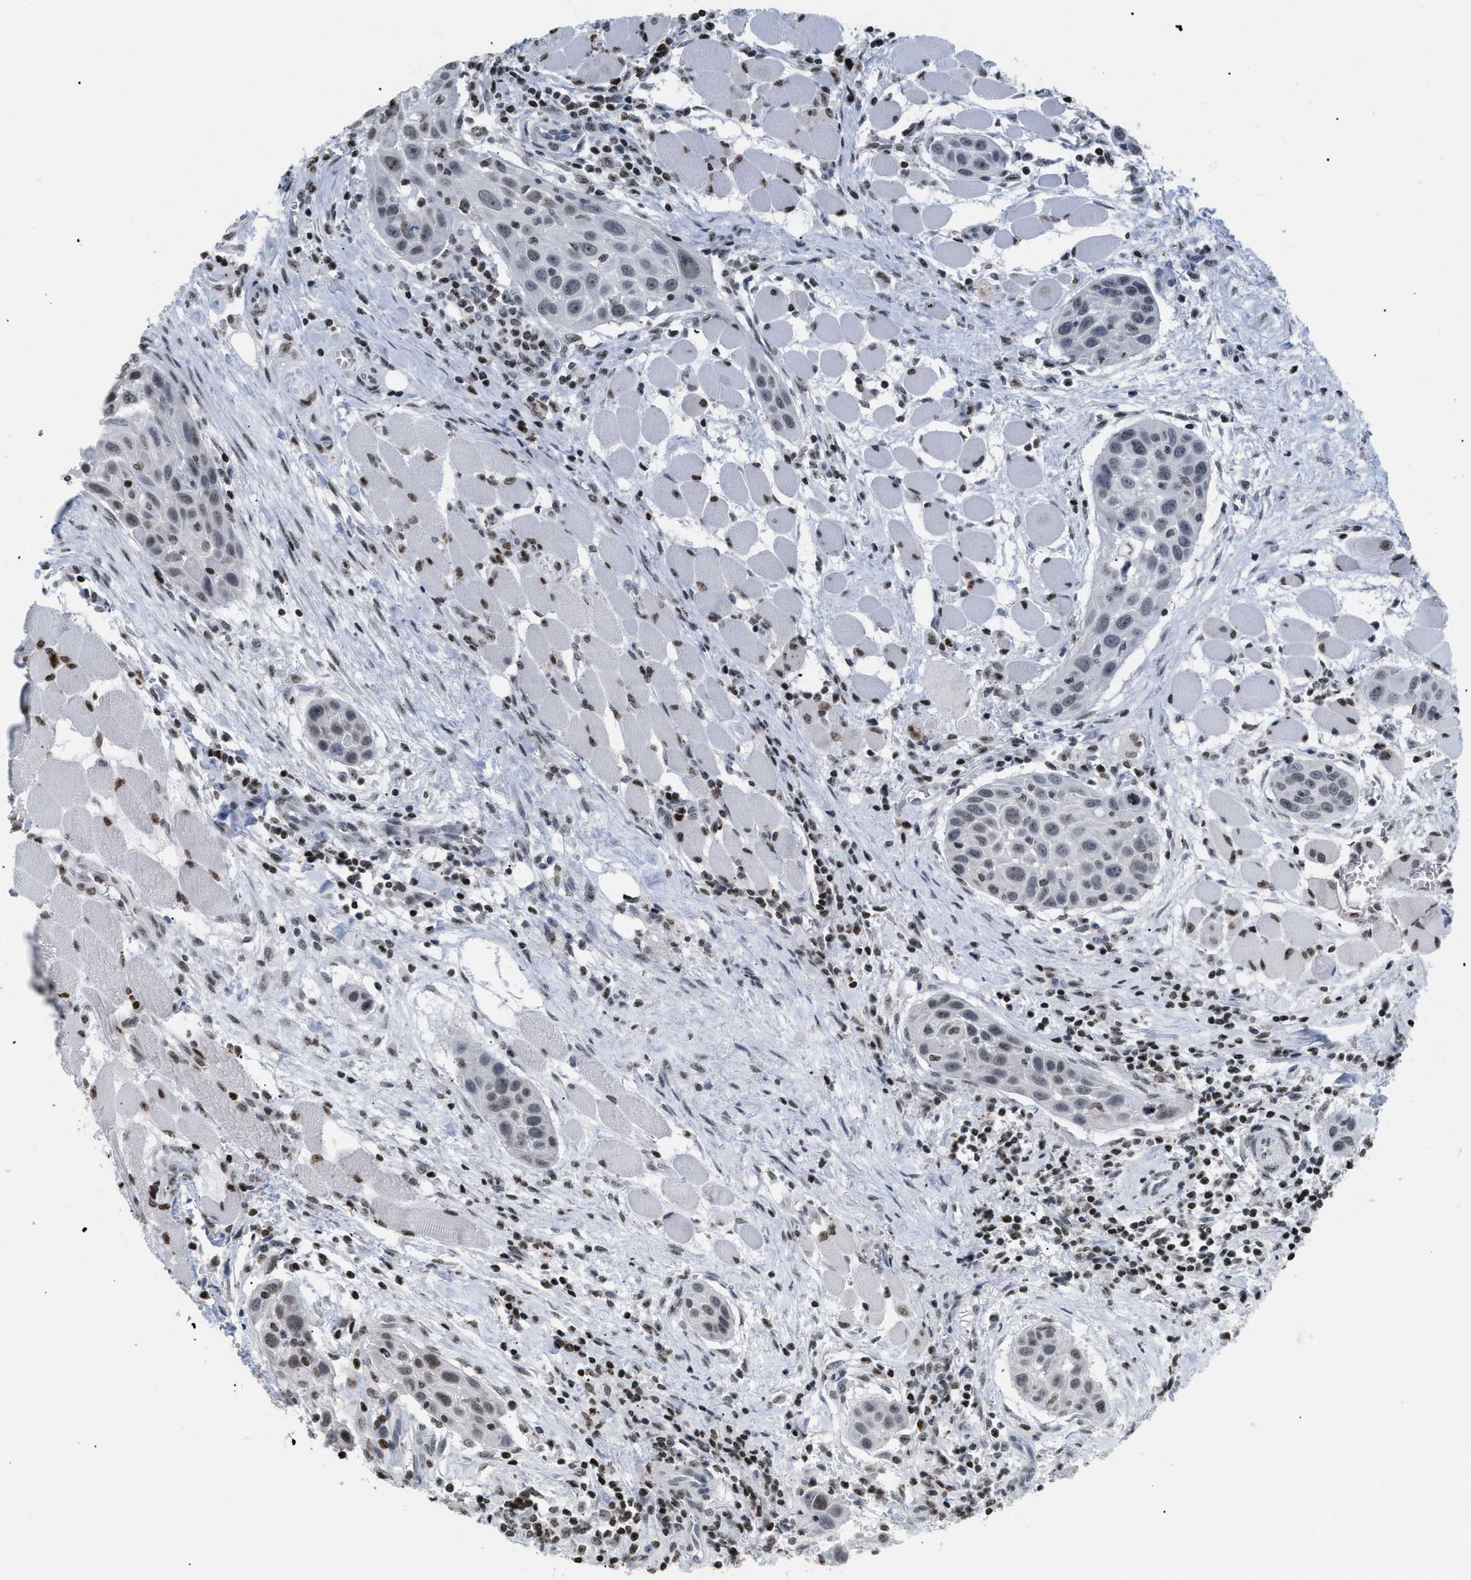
{"staining": {"intensity": "weak", "quantity": ">75%", "location": "nuclear"}, "tissue": "head and neck cancer", "cell_type": "Tumor cells", "image_type": "cancer", "snomed": [{"axis": "morphology", "description": "Squamous cell carcinoma, NOS"}, {"axis": "topography", "description": "Oral tissue"}, {"axis": "topography", "description": "Head-Neck"}], "caption": "This micrograph exhibits squamous cell carcinoma (head and neck) stained with immunohistochemistry to label a protein in brown. The nuclear of tumor cells show weak positivity for the protein. Nuclei are counter-stained blue.", "gene": "HMGN2", "patient": {"sex": "female", "age": 50}}